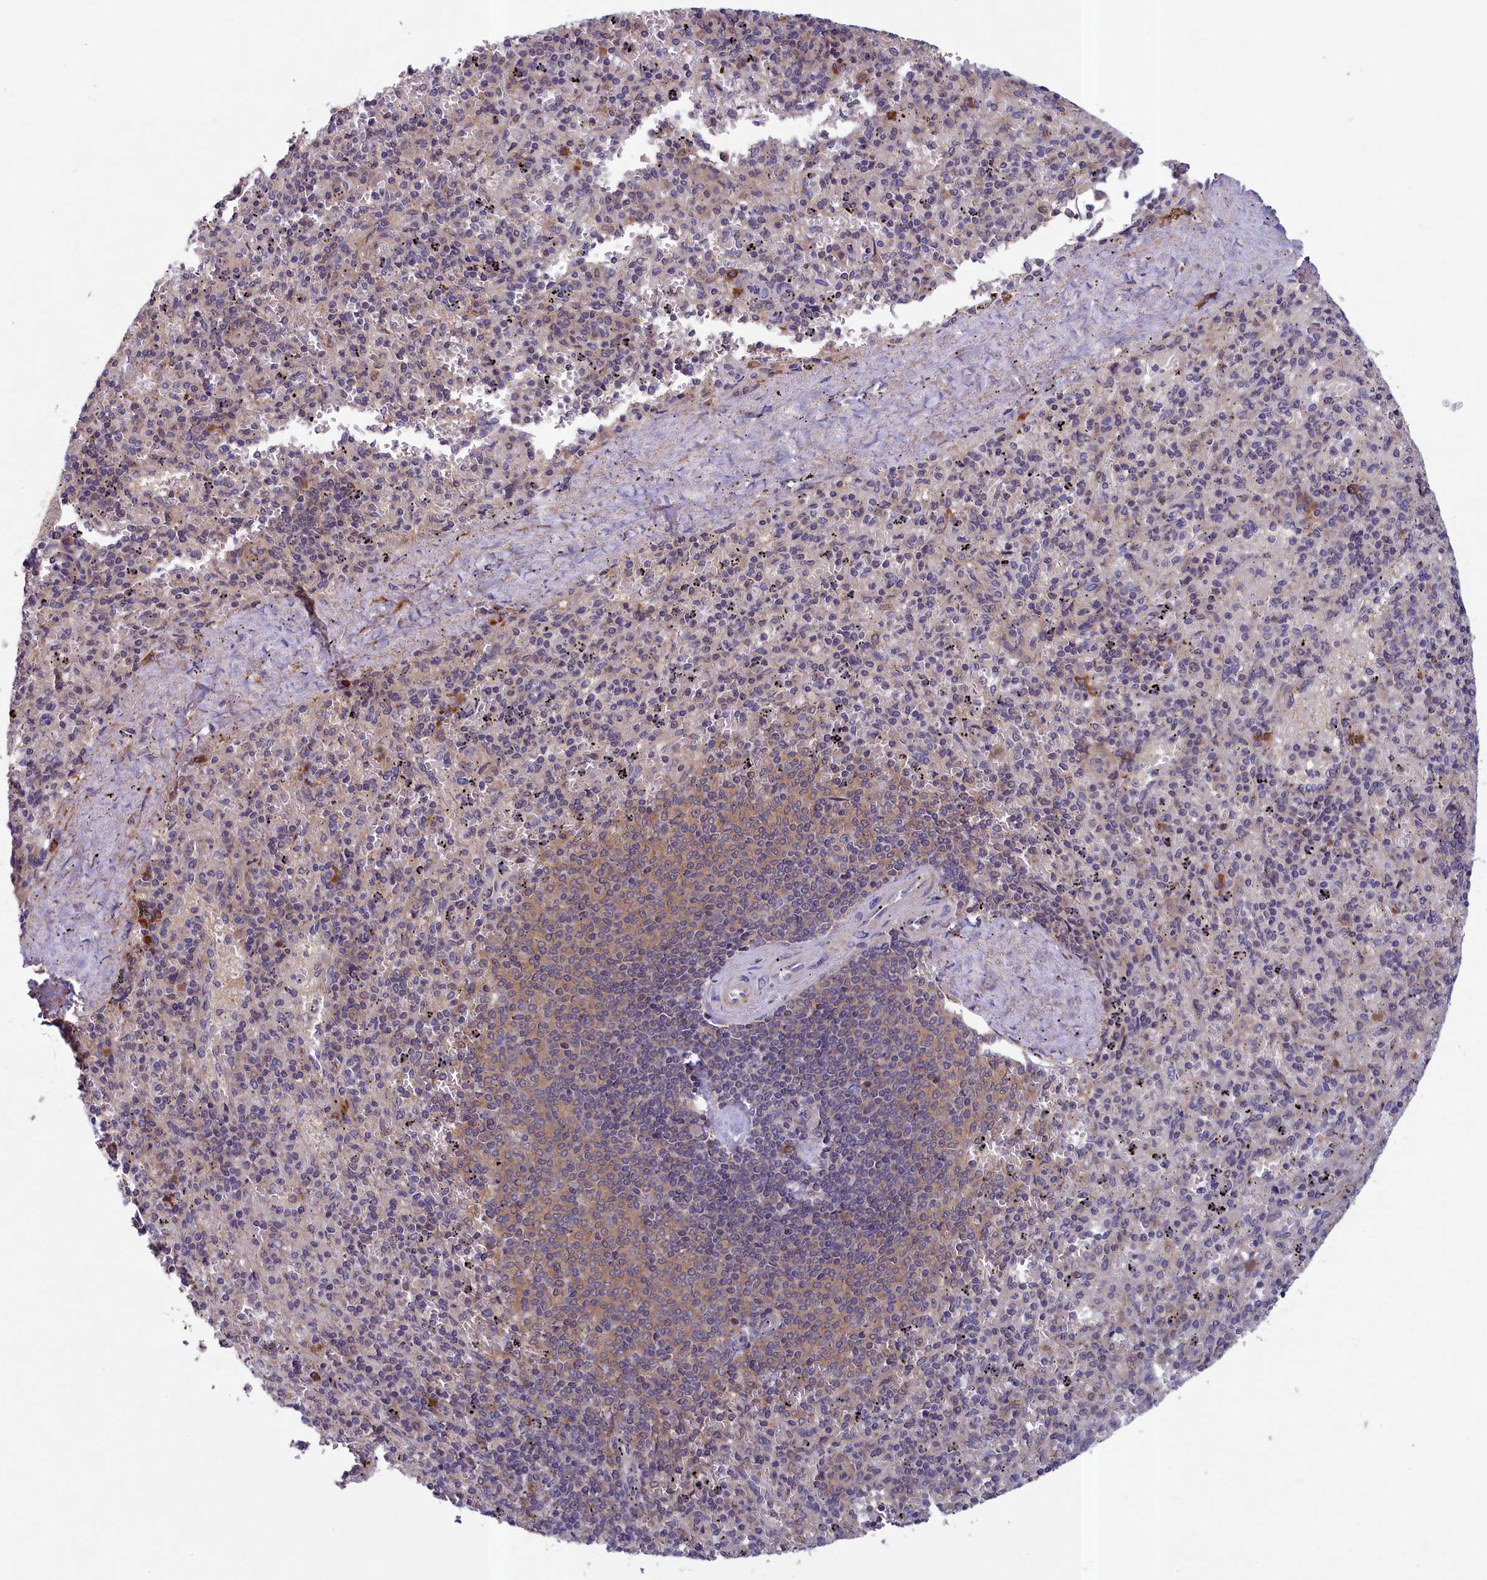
{"staining": {"intensity": "moderate", "quantity": "<25%", "location": "cytoplasmic/membranous"}, "tissue": "spleen", "cell_type": "Cells in red pulp", "image_type": "normal", "snomed": [{"axis": "morphology", "description": "Normal tissue, NOS"}, {"axis": "topography", "description": "Spleen"}], "caption": "A photomicrograph of human spleen stained for a protein shows moderate cytoplasmic/membranous brown staining in cells in red pulp.", "gene": "NUBP1", "patient": {"sex": "male", "age": 82}}